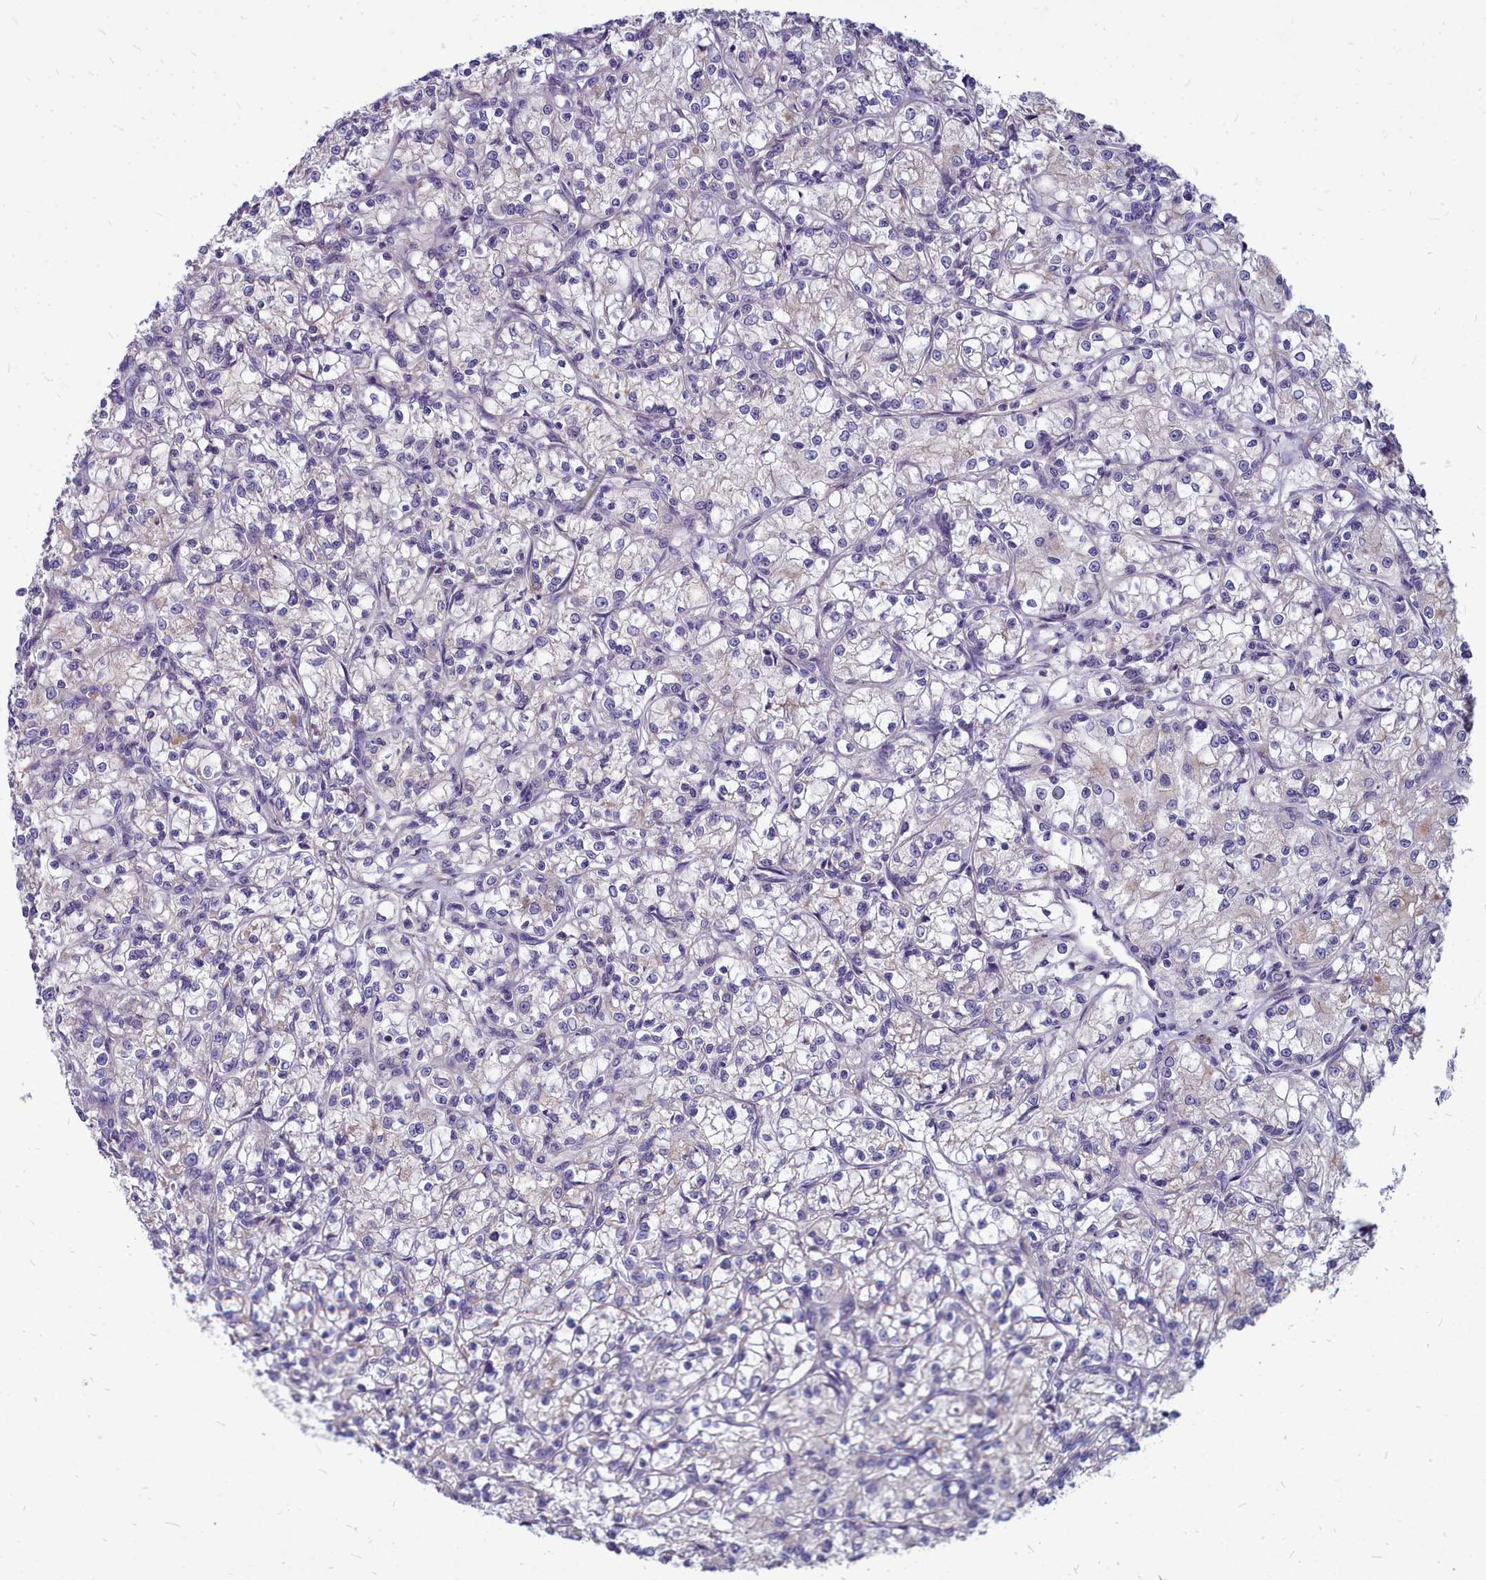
{"staining": {"intensity": "negative", "quantity": "none", "location": "none"}, "tissue": "renal cancer", "cell_type": "Tumor cells", "image_type": "cancer", "snomed": [{"axis": "morphology", "description": "Adenocarcinoma, NOS"}, {"axis": "topography", "description": "Kidney"}], "caption": "Immunohistochemistry (IHC) photomicrograph of human renal cancer stained for a protein (brown), which demonstrates no staining in tumor cells.", "gene": "SMPD4", "patient": {"sex": "female", "age": 59}}